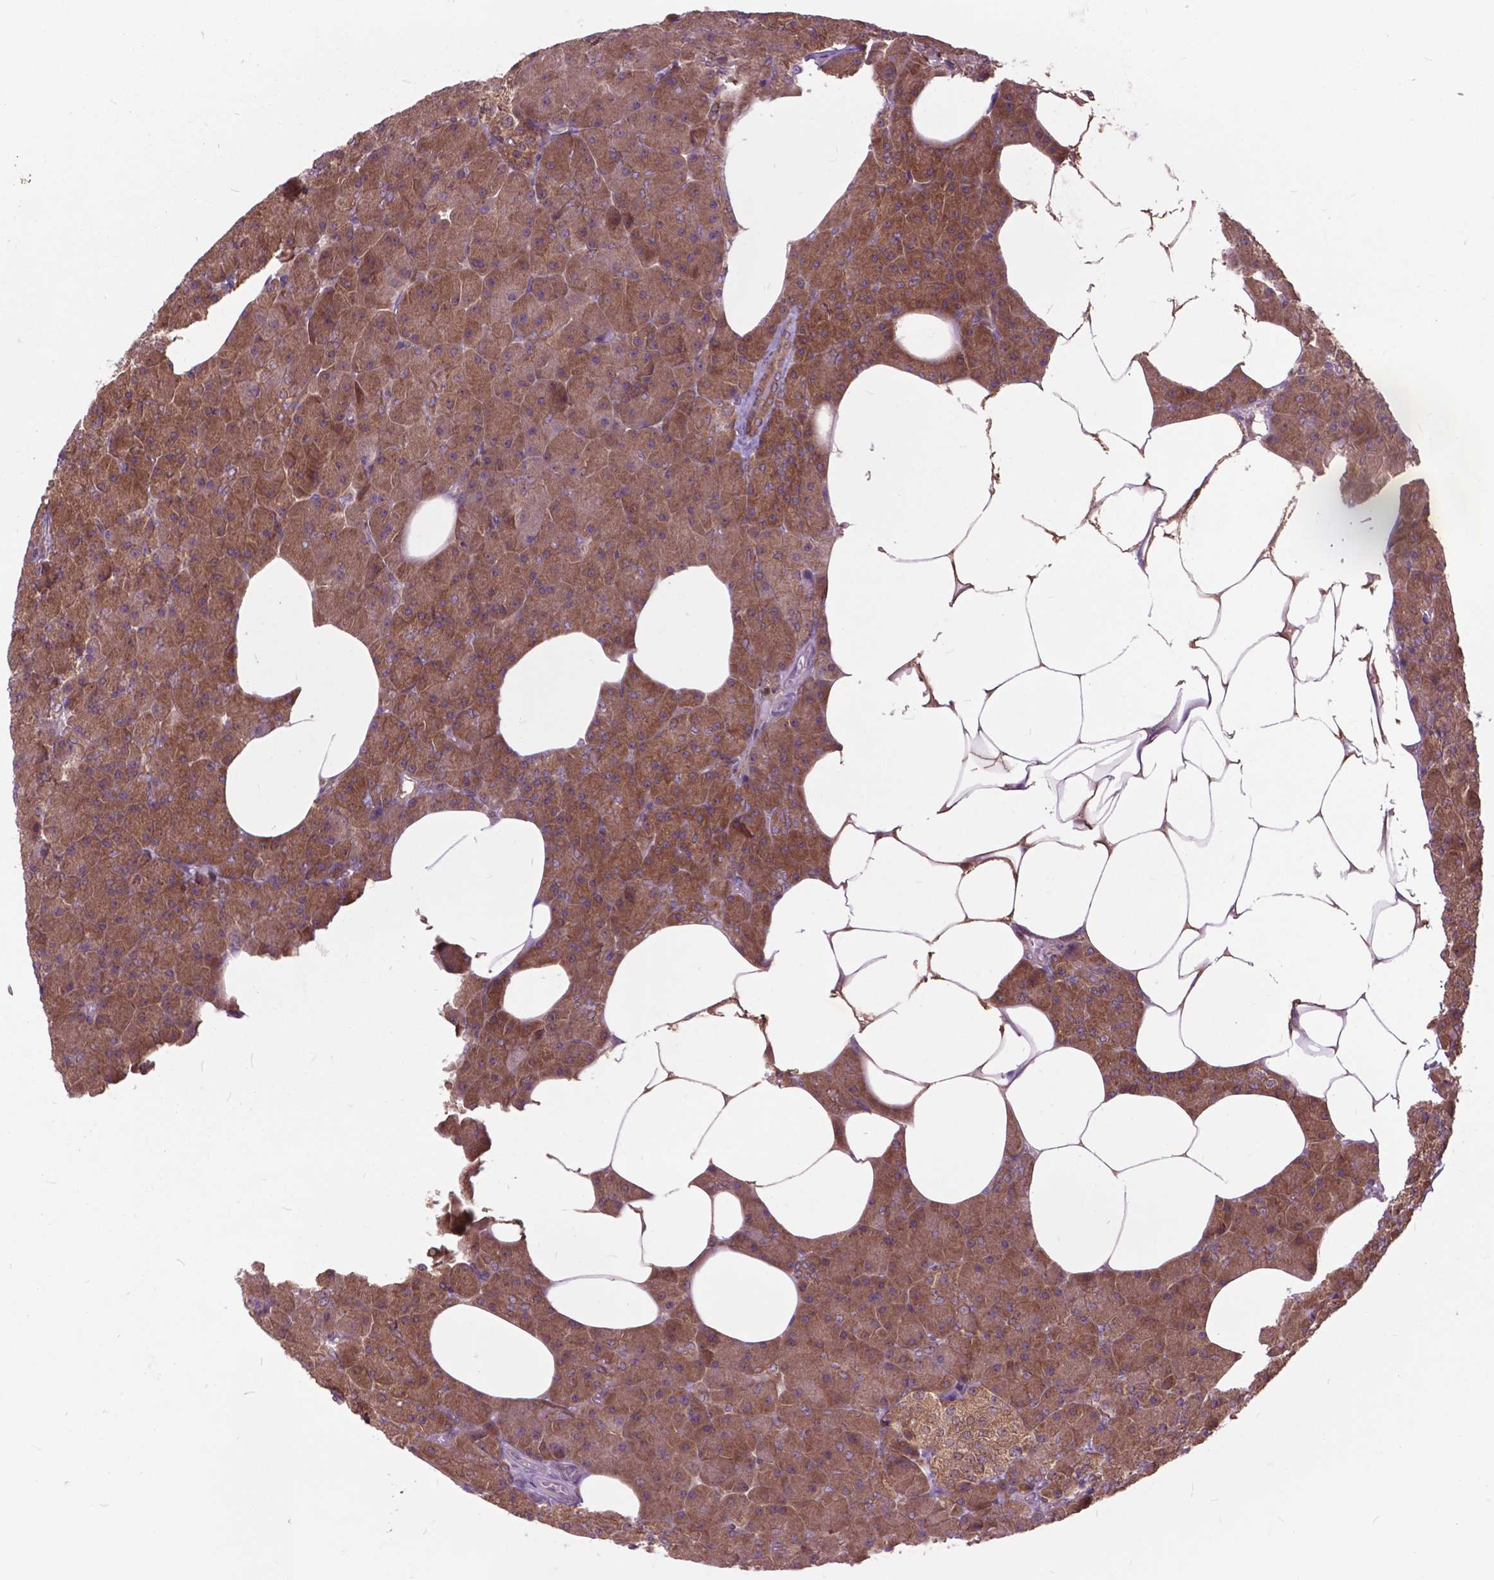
{"staining": {"intensity": "moderate", "quantity": ">75%", "location": "cytoplasmic/membranous"}, "tissue": "pancreas", "cell_type": "Exocrine glandular cells", "image_type": "normal", "snomed": [{"axis": "morphology", "description": "Normal tissue, NOS"}, {"axis": "topography", "description": "Pancreas"}], "caption": "Immunohistochemical staining of unremarkable human pancreas shows >75% levels of moderate cytoplasmic/membranous protein positivity in about >75% of exocrine glandular cells.", "gene": "ARAF", "patient": {"sex": "female", "age": 45}}